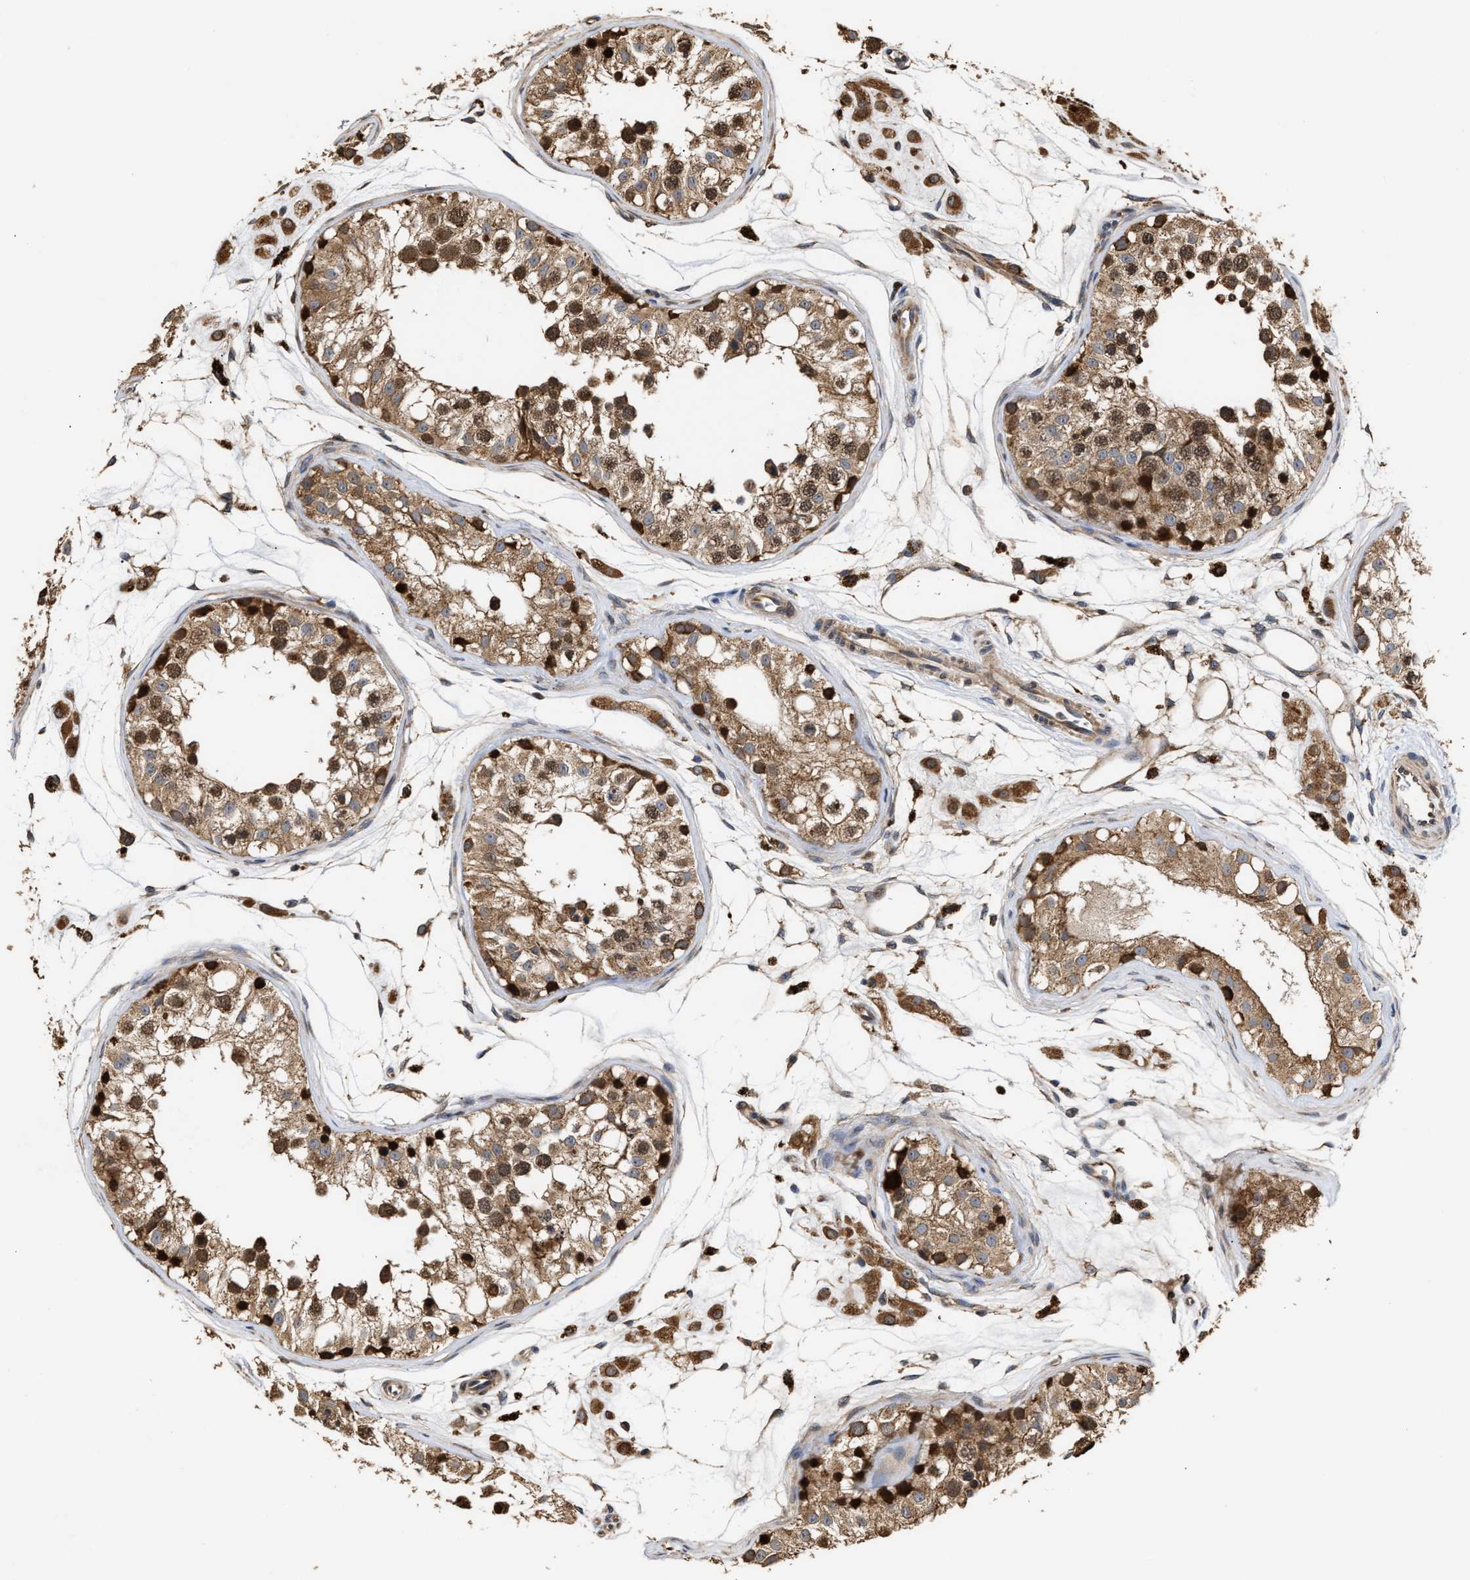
{"staining": {"intensity": "strong", "quantity": ">75%", "location": "cytoplasmic/membranous,nuclear"}, "tissue": "testis", "cell_type": "Cells in seminiferous ducts", "image_type": "normal", "snomed": [{"axis": "morphology", "description": "Normal tissue, NOS"}, {"axis": "morphology", "description": "Adenocarcinoma, metastatic, NOS"}, {"axis": "topography", "description": "Testis"}], "caption": "This micrograph shows immunohistochemistry (IHC) staining of normal human testis, with high strong cytoplasmic/membranous,nuclear expression in approximately >75% of cells in seminiferous ducts.", "gene": "GOSR1", "patient": {"sex": "male", "age": 26}}